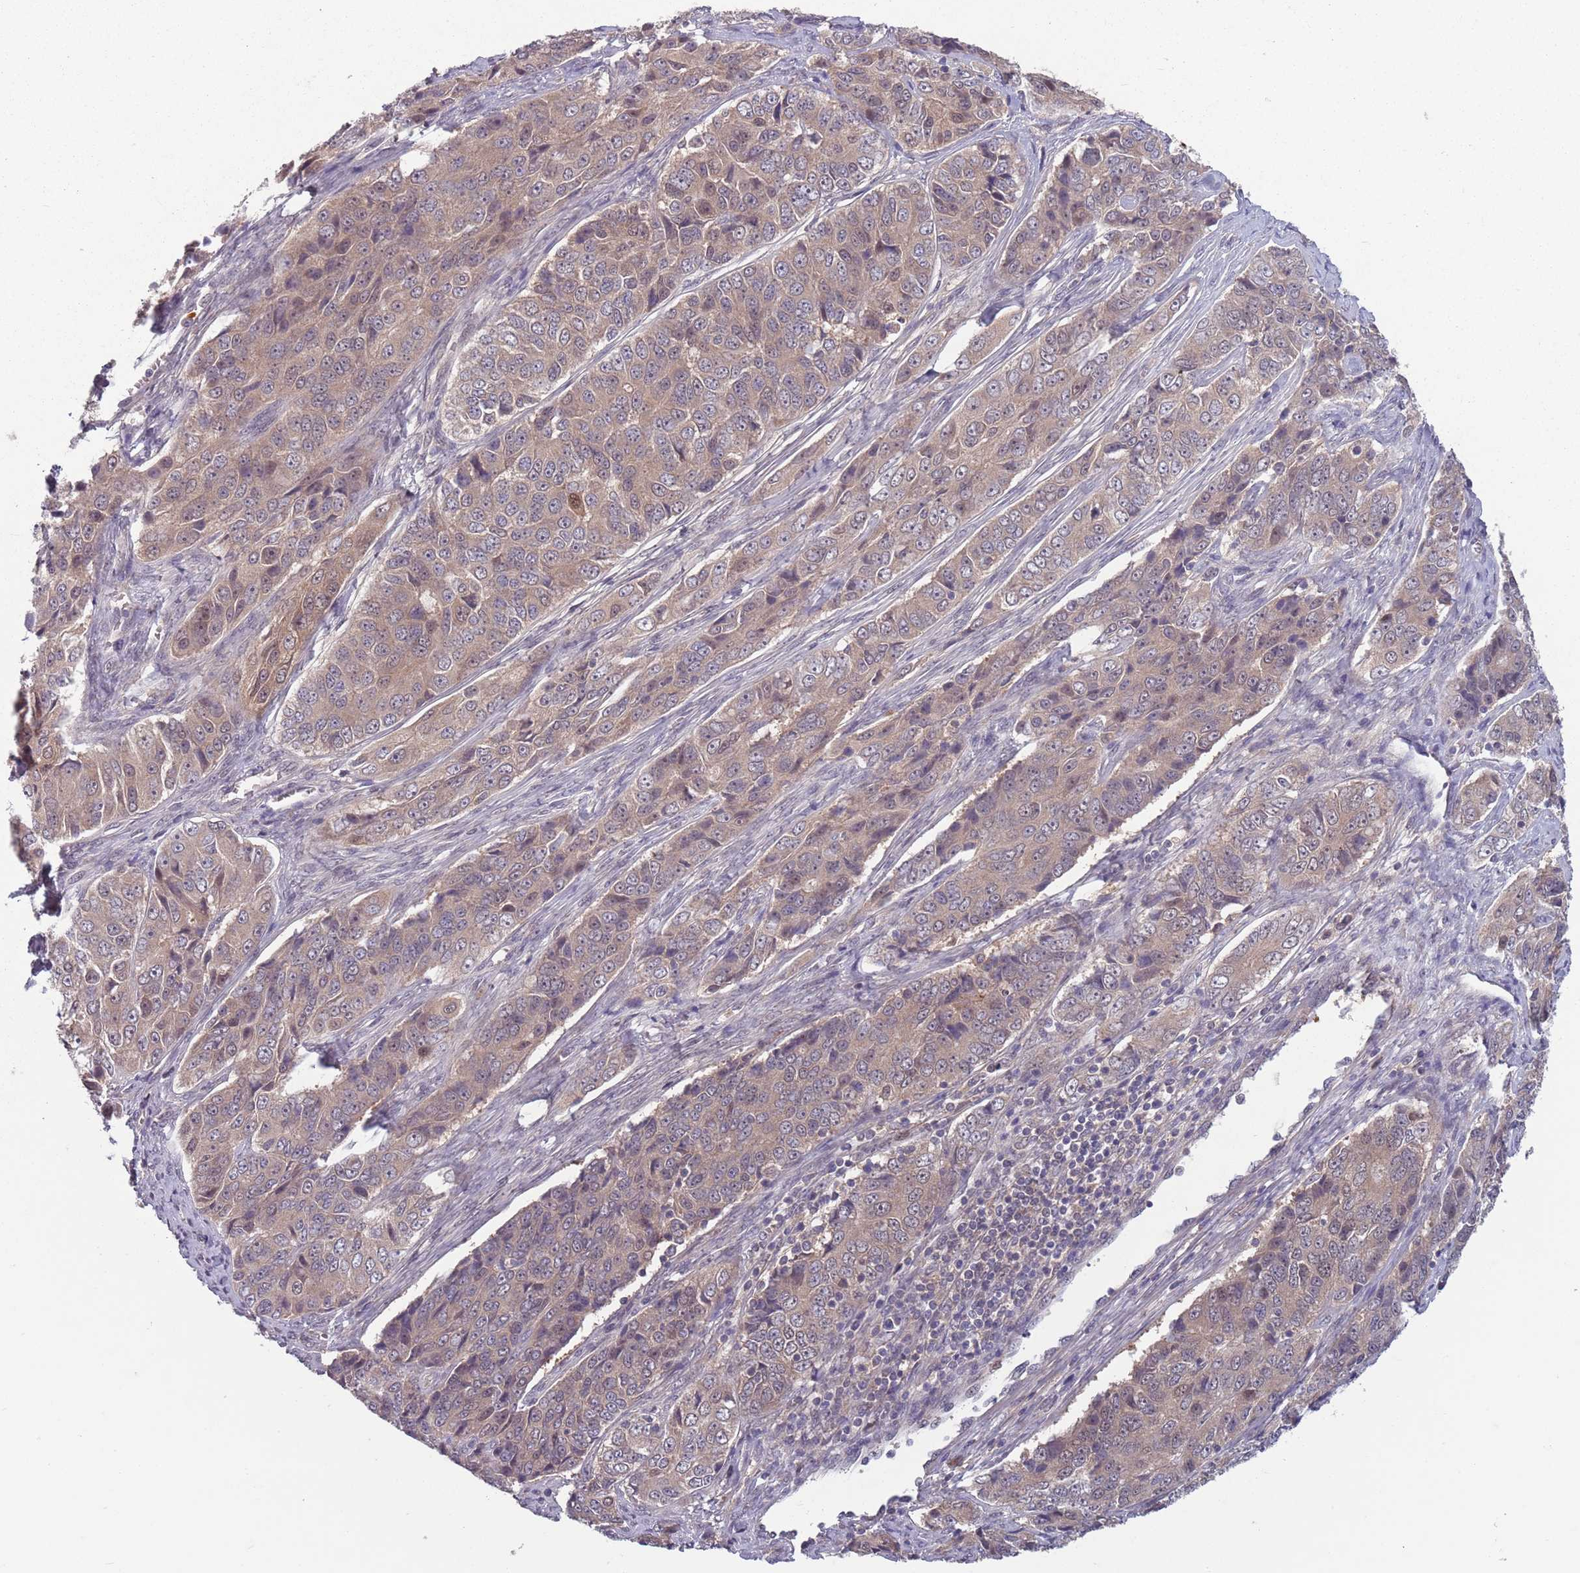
{"staining": {"intensity": "weak", "quantity": ">75%", "location": "cytoplasmic/membranous"}, "tissue": "ovarian cancer", "cell_type": "Tumor cells", "image_type": "cancer", "snomed": [{"axis": "morphology", "description": "Carcinoma, endometroid"}, {"axis": "topography", "description": "Ovary"}], "caption": "The micrograph displays a brown stain indicating the presence of a protein in the cytoplasmic/membranous of tumor cells in ovarian cancer (endometroid carcinoma).", "gene": "TYW1", "patient": {"sex": "female", "age": 51}}